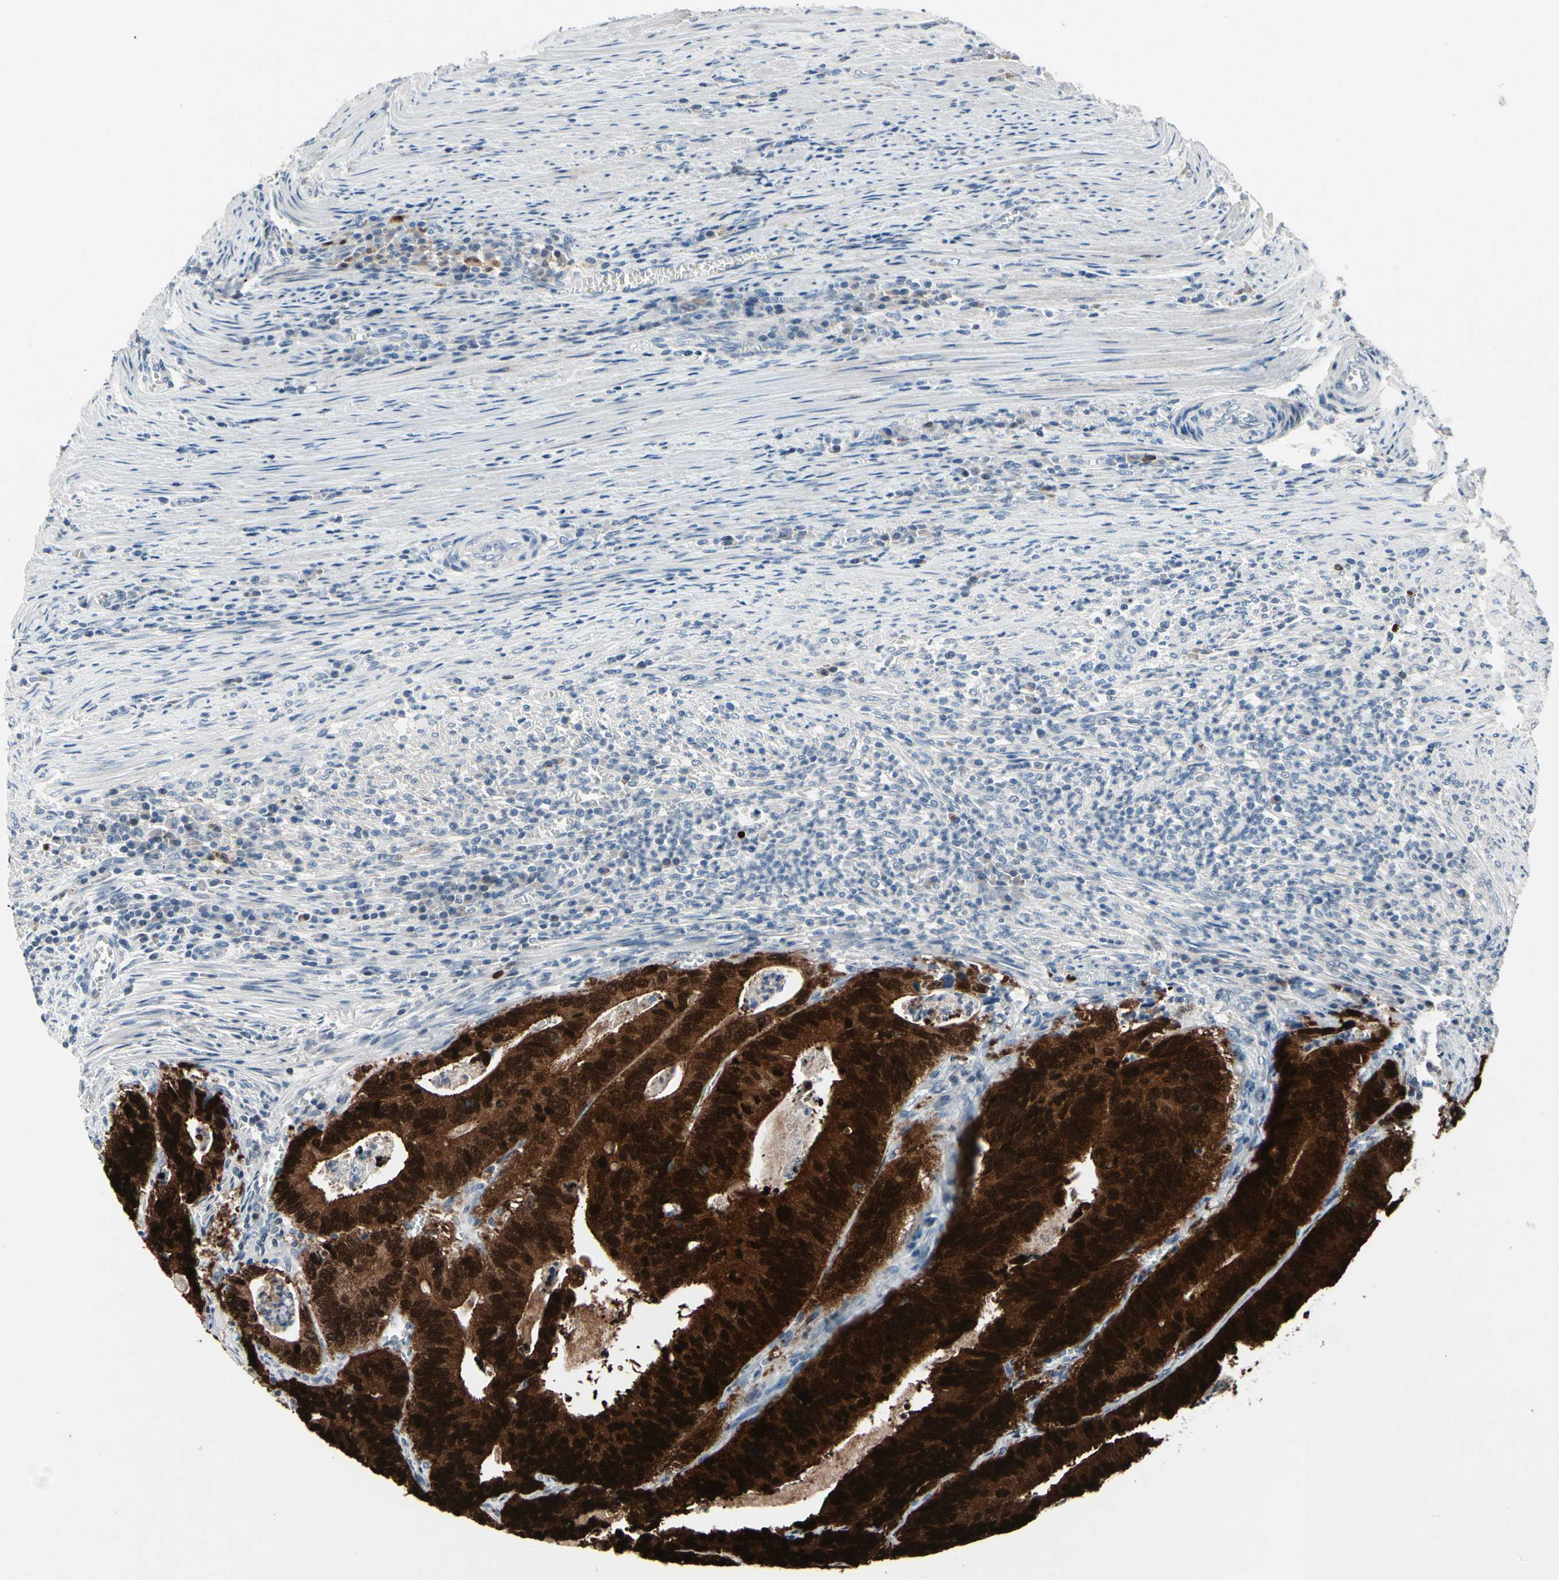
{"staining": {"intensity": "strong", "quantity": ">75%", "location": "cytoplasmic/membranous,nuclear"}, "tissue": "colorectal cancer", "cell_type": "Tumor cells", "image_type": "cancer", "snomed": [{"axis": "morphology", "description": "Adenocarcinoma, NOS"}, {"axis": "topography", "description": "Colon"}], "caption": "Immunohistochemistry (IHC) (DAB (3,3'-diaminobenzidine)) staining of adenocarcinoma (colorectal) reveals strong cytoplasmic/membranous and nuclear protein positivity in about >75% of tumor cells.", "gene": "TXN", "patient": {"sex": "male", "age": 72}}